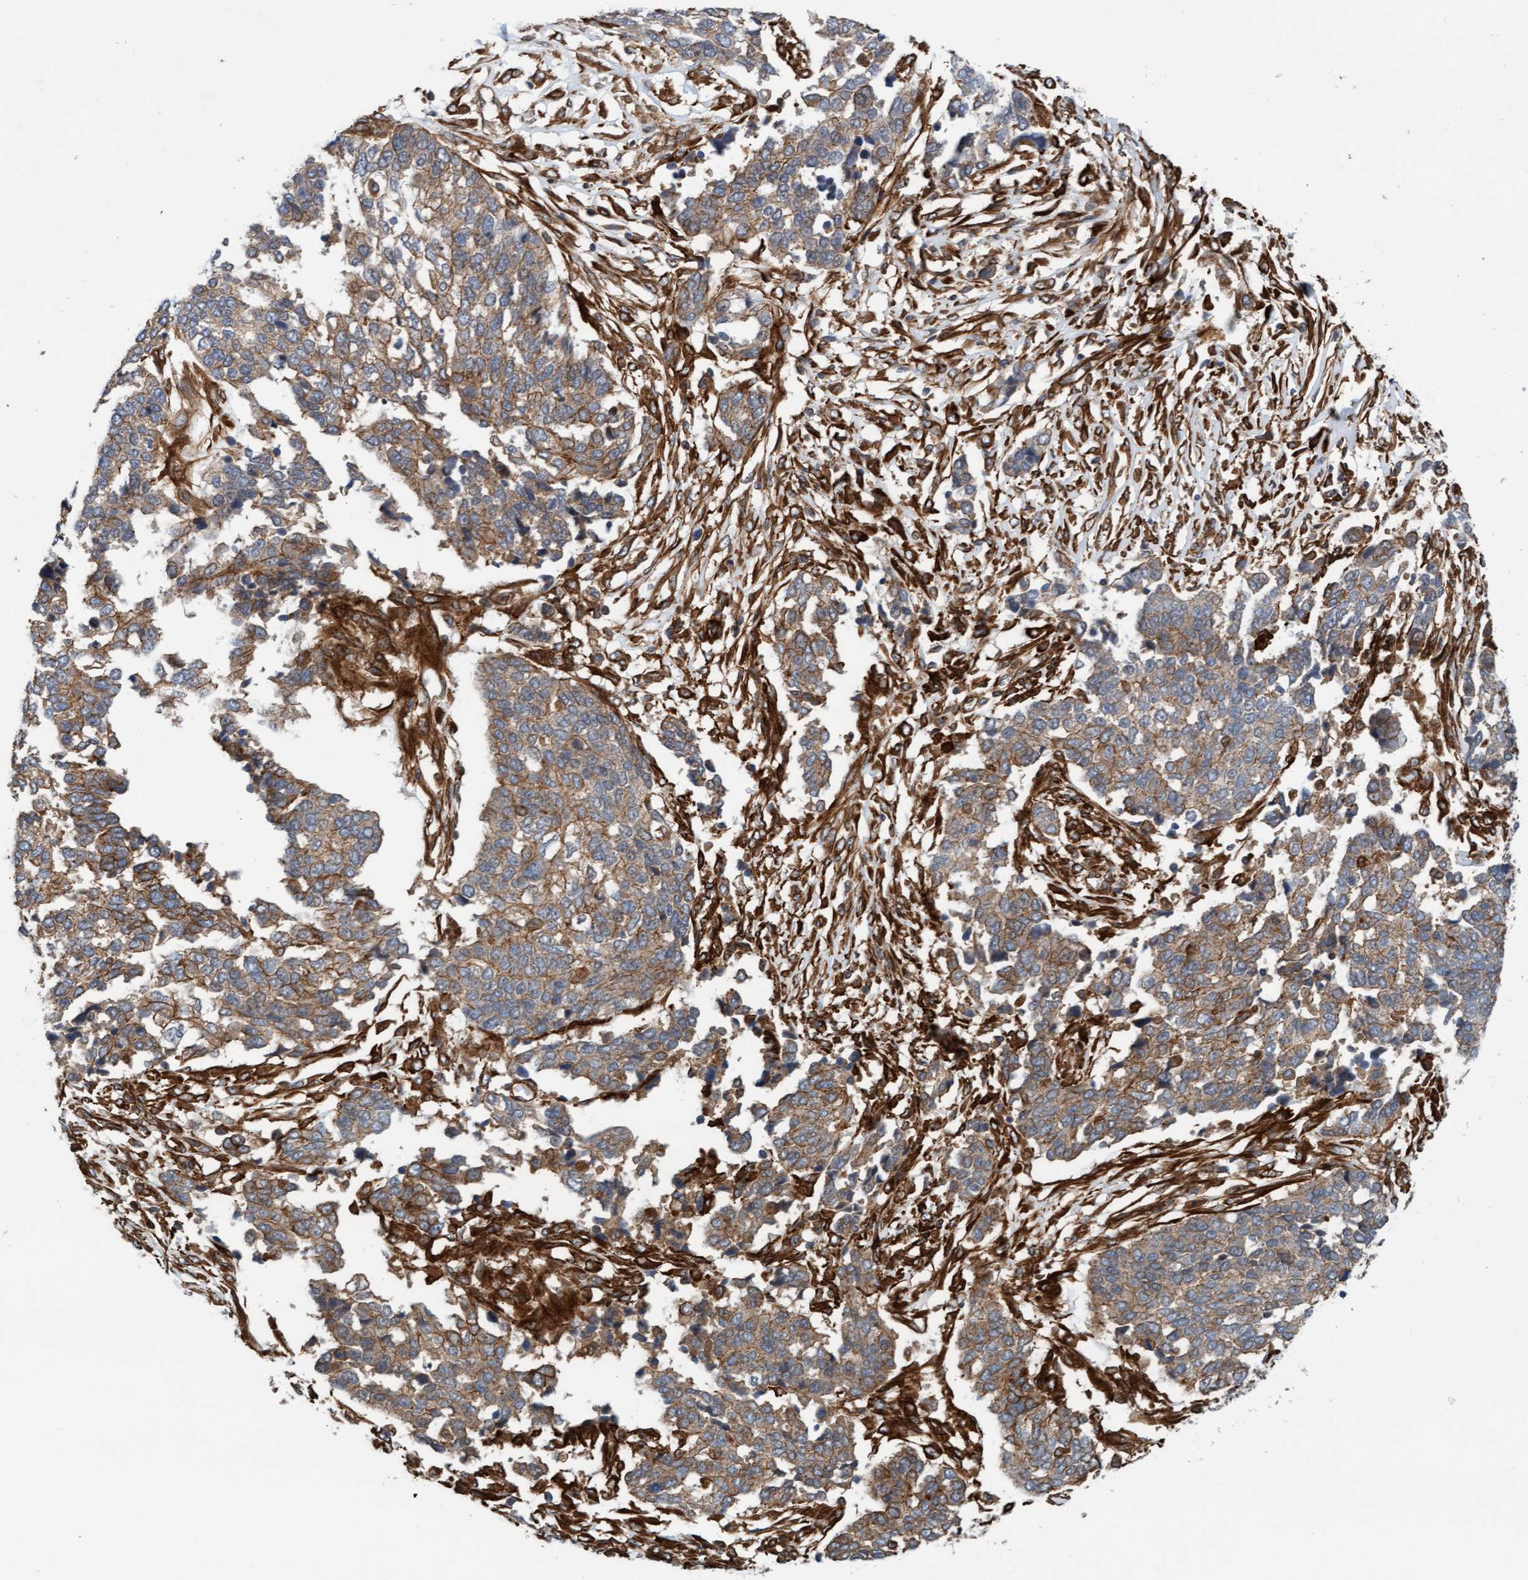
{"staining": {"intensity": "moderate", "quantity": ">75%", "location": "cytoplasmic/membranous"}, "tissue": "ovarian cancer", "cell_type": "Tumor cells", "image_type": "cancer", "snomed": [{"axis": "morphology", "description": "Cystadenocarcinoma, serous, NOS"}, {"axis": "topography", "description": "Ovary"}], "caption": "A brown stain labels moderate cytoplasmic/membranous positivity of a protein in human ovarian cancer tumor cells. Using DAB (brown) and hematoxylin (blue) stains, captured at high magnification using brightfield microscopy.", "gene": "STXBP4", "patient": {"sex": "female", "age": 44}}